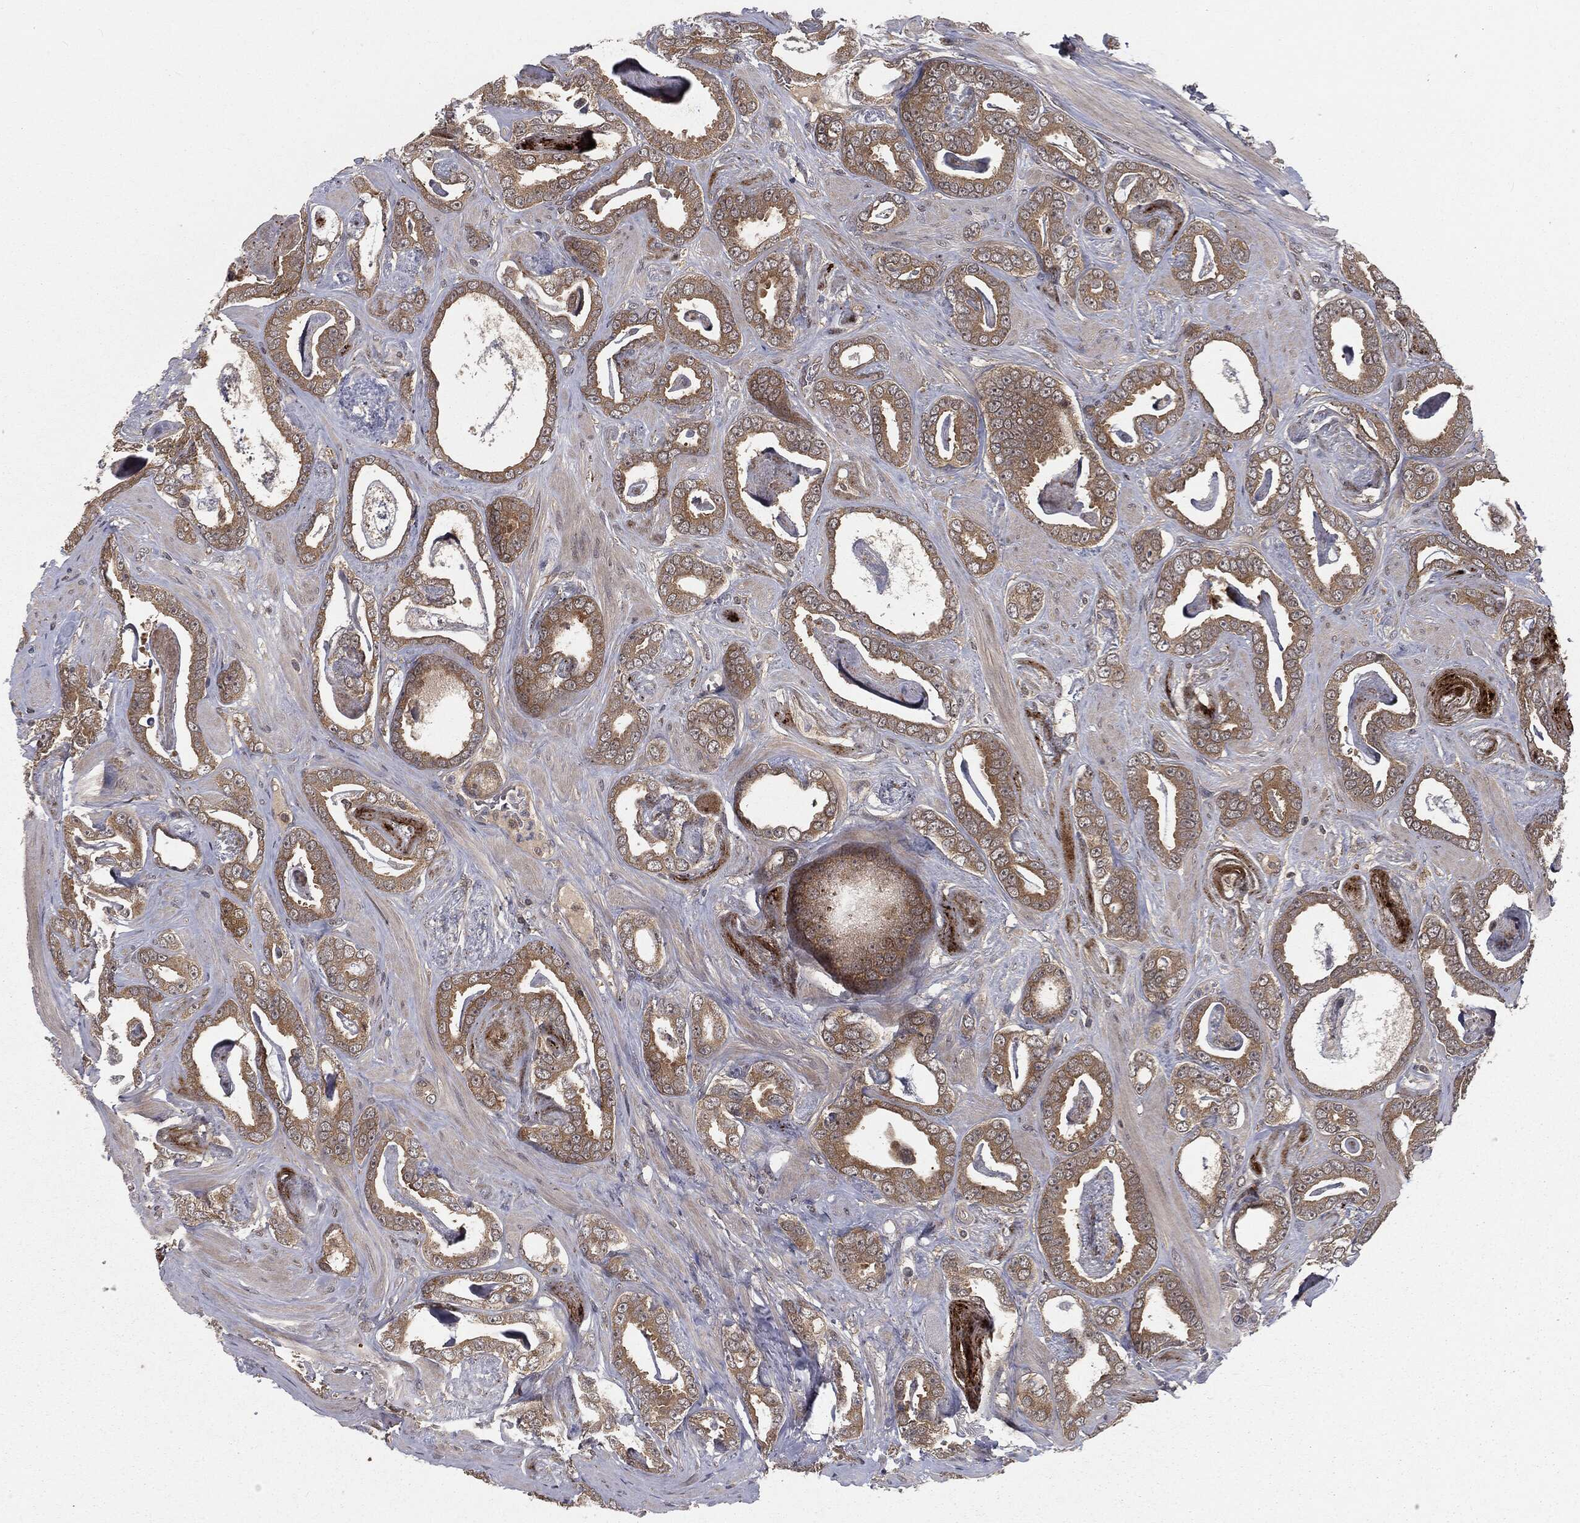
{"staining": {"intensity": "moderate", "quantity": ">75%", "location": "cytoplasmic/membranous"}, "tissue": "prostate cancer", "cell_type": "Tumor cells", "image_type": "cancer", "snomed": [{"axis": "morphology", "description": "Adenocarcinoma, High grade"}, {"axis": "topography", "description": "Prostate"}], "caption": "A histopathology image of prostate cancer (adenocarcinoma (high-grade)) stained for a protein displays moderate cytoplasmic/membranous brown staining in tumor cells. (IHC, brightfield microscopy, high magnification).", "gene": "FBXO7", "patient": {"sex": "male", "age": 63}}